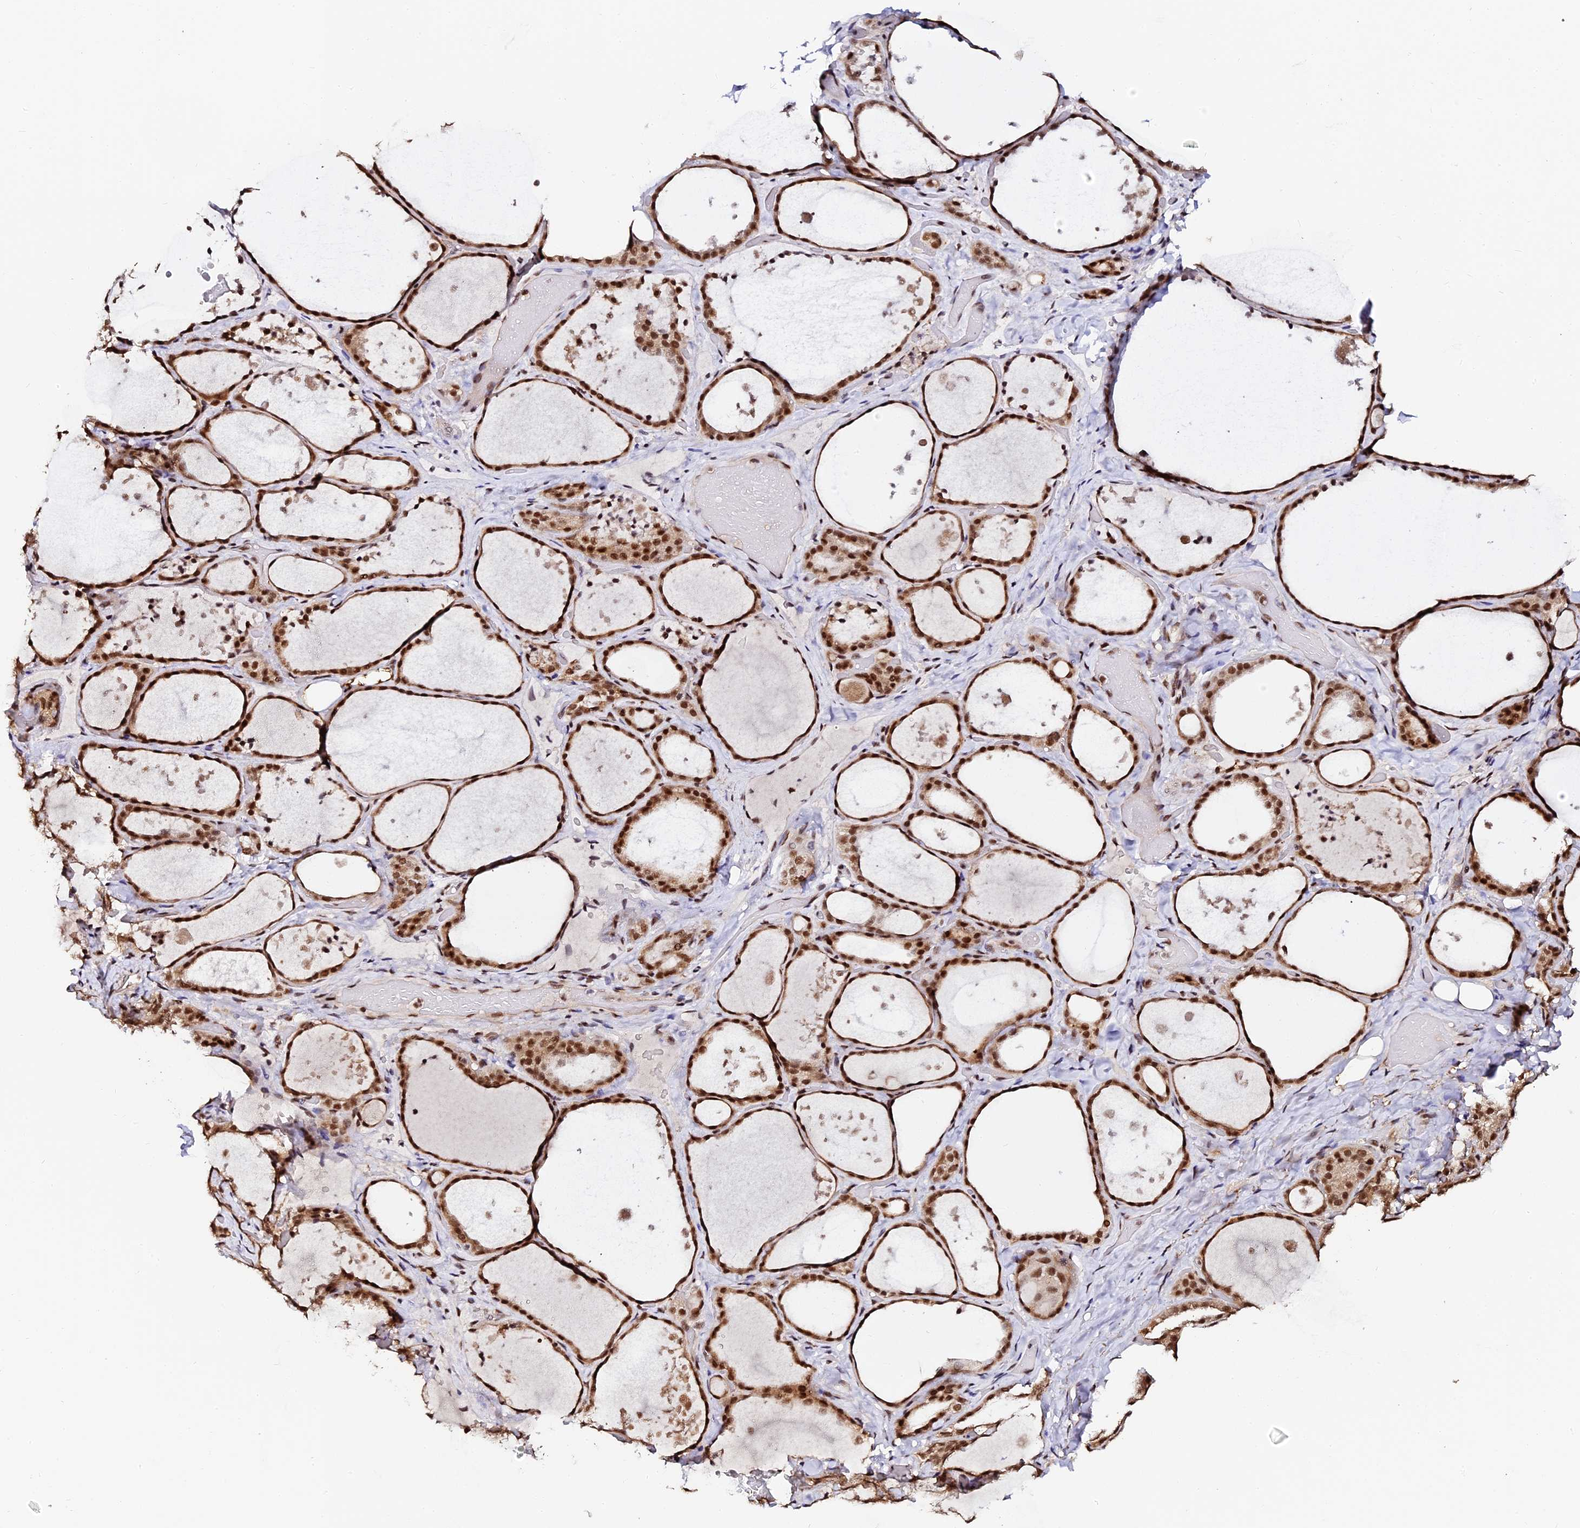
{"staining": {"intensity": "strong", "quantity": ">75%", "location": "cytoplasmic/membranous,nuclear"}, "tissue": "thyroid gland", "cell_type": "Glandular cells", "image_type": "normal", "snomed": [{"axis": "morphology", "description": "Normal tissue, NOS"}, {"axis": "topography", "description": "Thyroid gland"}], "caption": "Strong cytoplasmic/membranous,nuclear protein expression is present in about >75% of glandular cells in thyroid gland.", "gene": "MCRS1", "patient": {"sex": "female", "age": 44}}